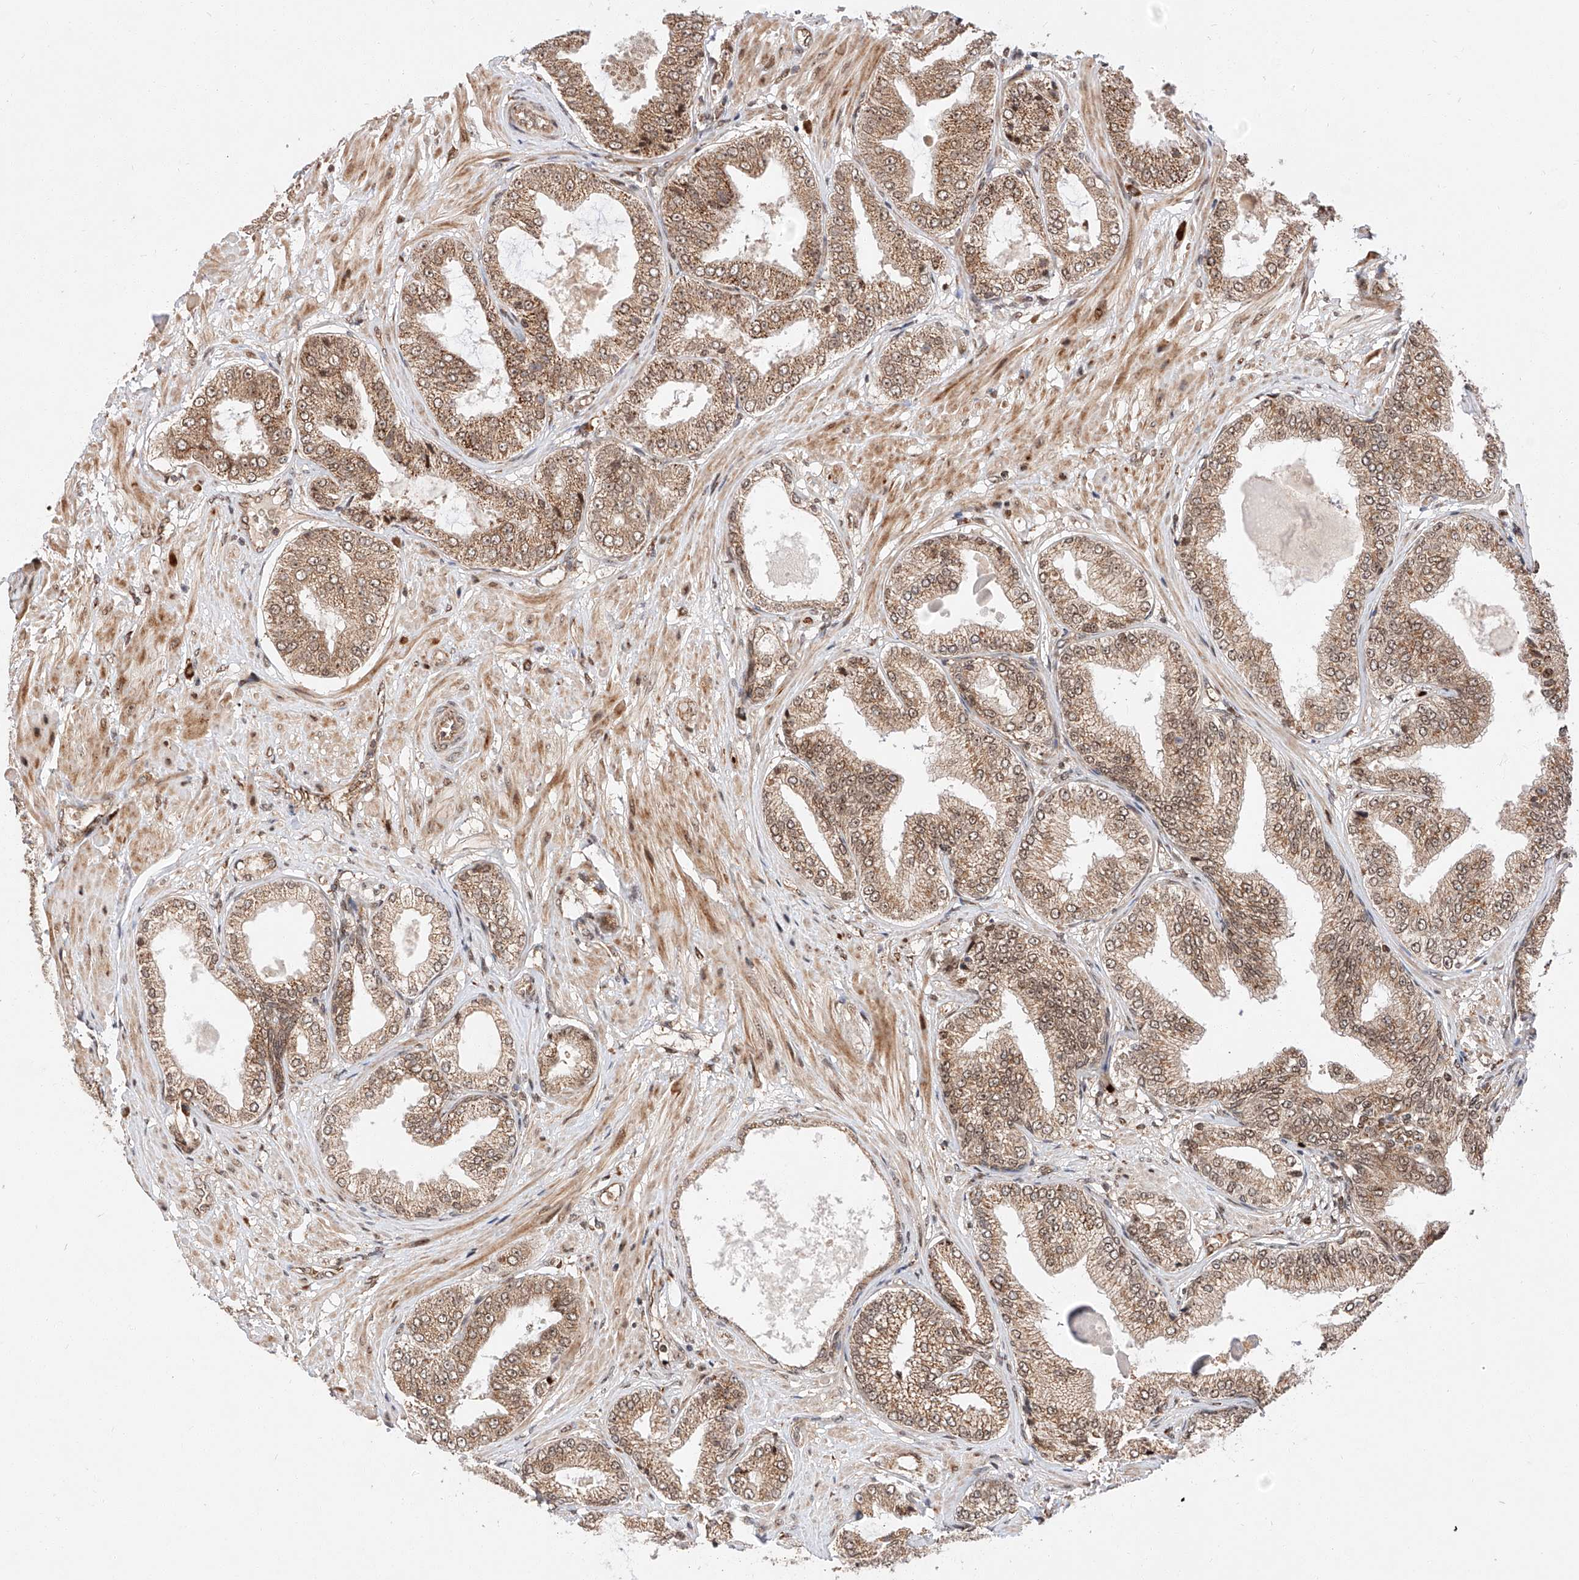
{"staining": {"intensity": "moderate", "quantity": ">75%", "location": "cytoplasmic/membranous,nuclear"}, "tissue": "prostate cancer", "cell_type": "Tumor cells", "image_type": "cancer", "snomed": [{"axis": "morphology", "description": "Adenocarcinoma, Low grade"}, {"axis": "topography", "description": "Prostate"}], "caption": "Tumor cells exhibit medium levels of moderate cytoplasmic/membranous and nuclear expression in approximately >75% of cells in prostate cancer (adenocarcinoma (low-grade)).", "gene": "THTPA", "patient": {"sex": "male", "age": 63}}